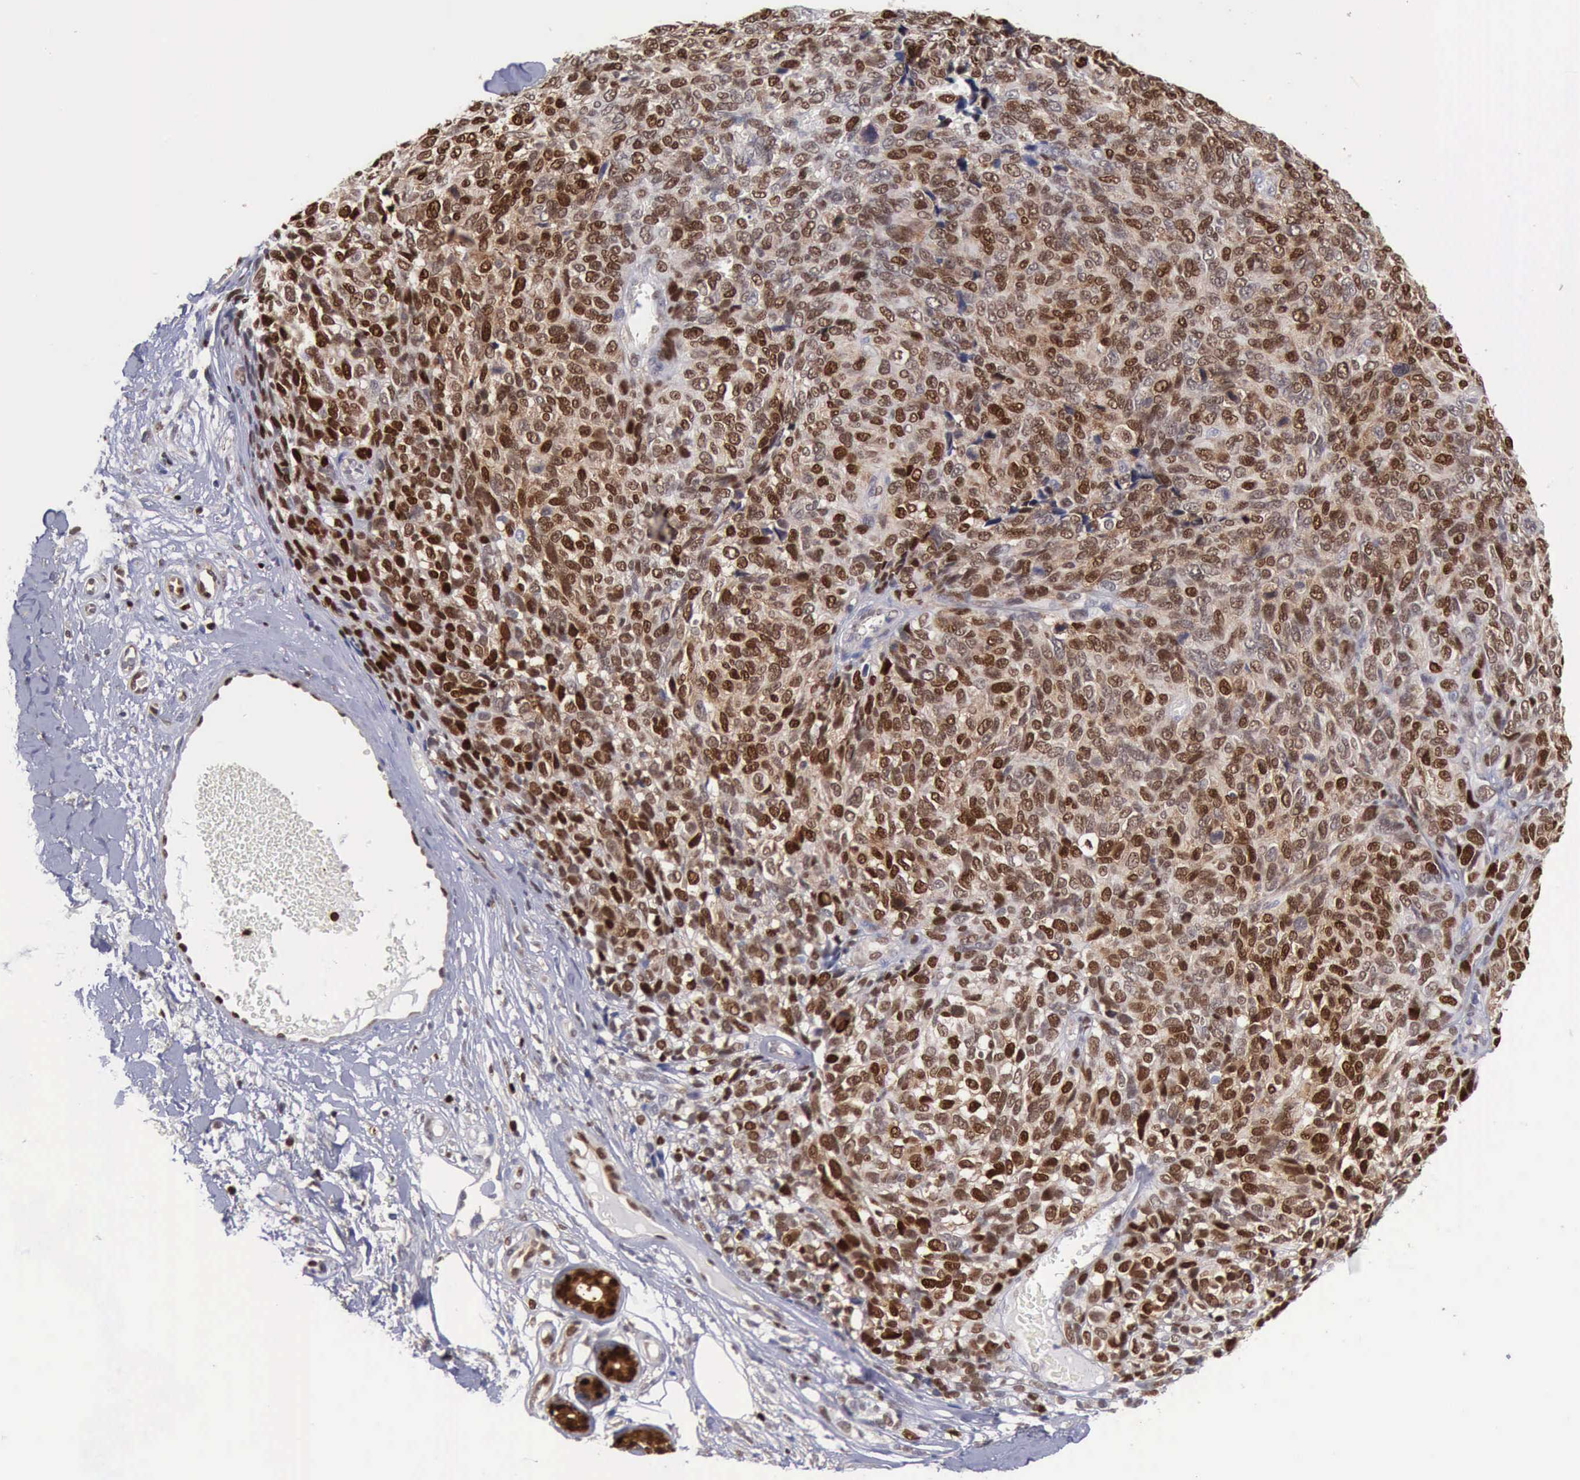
{"staining": {"intensity": "strong", "quantity": ">75%", "location": "cytoplasmic/membranous,nuclear"}, "tissue": "melanoma", "cell_type": "Tumor cells", "image_type": "cancer", "snomed": [{"axis": "morphology", "description": "Malignant melanoma, NOS"}, {"axis": "topography", "description": "Skin"}], "caption": "IHC photomicrograph of malignant melanoma stained for a protein (brown), which reveals high levels of strong cytoplasmic/membranous and nuclear staining in about >75% of tumor cells.", "gene": "PDCD4", "patient": {"sex": "female", "age": 85}}